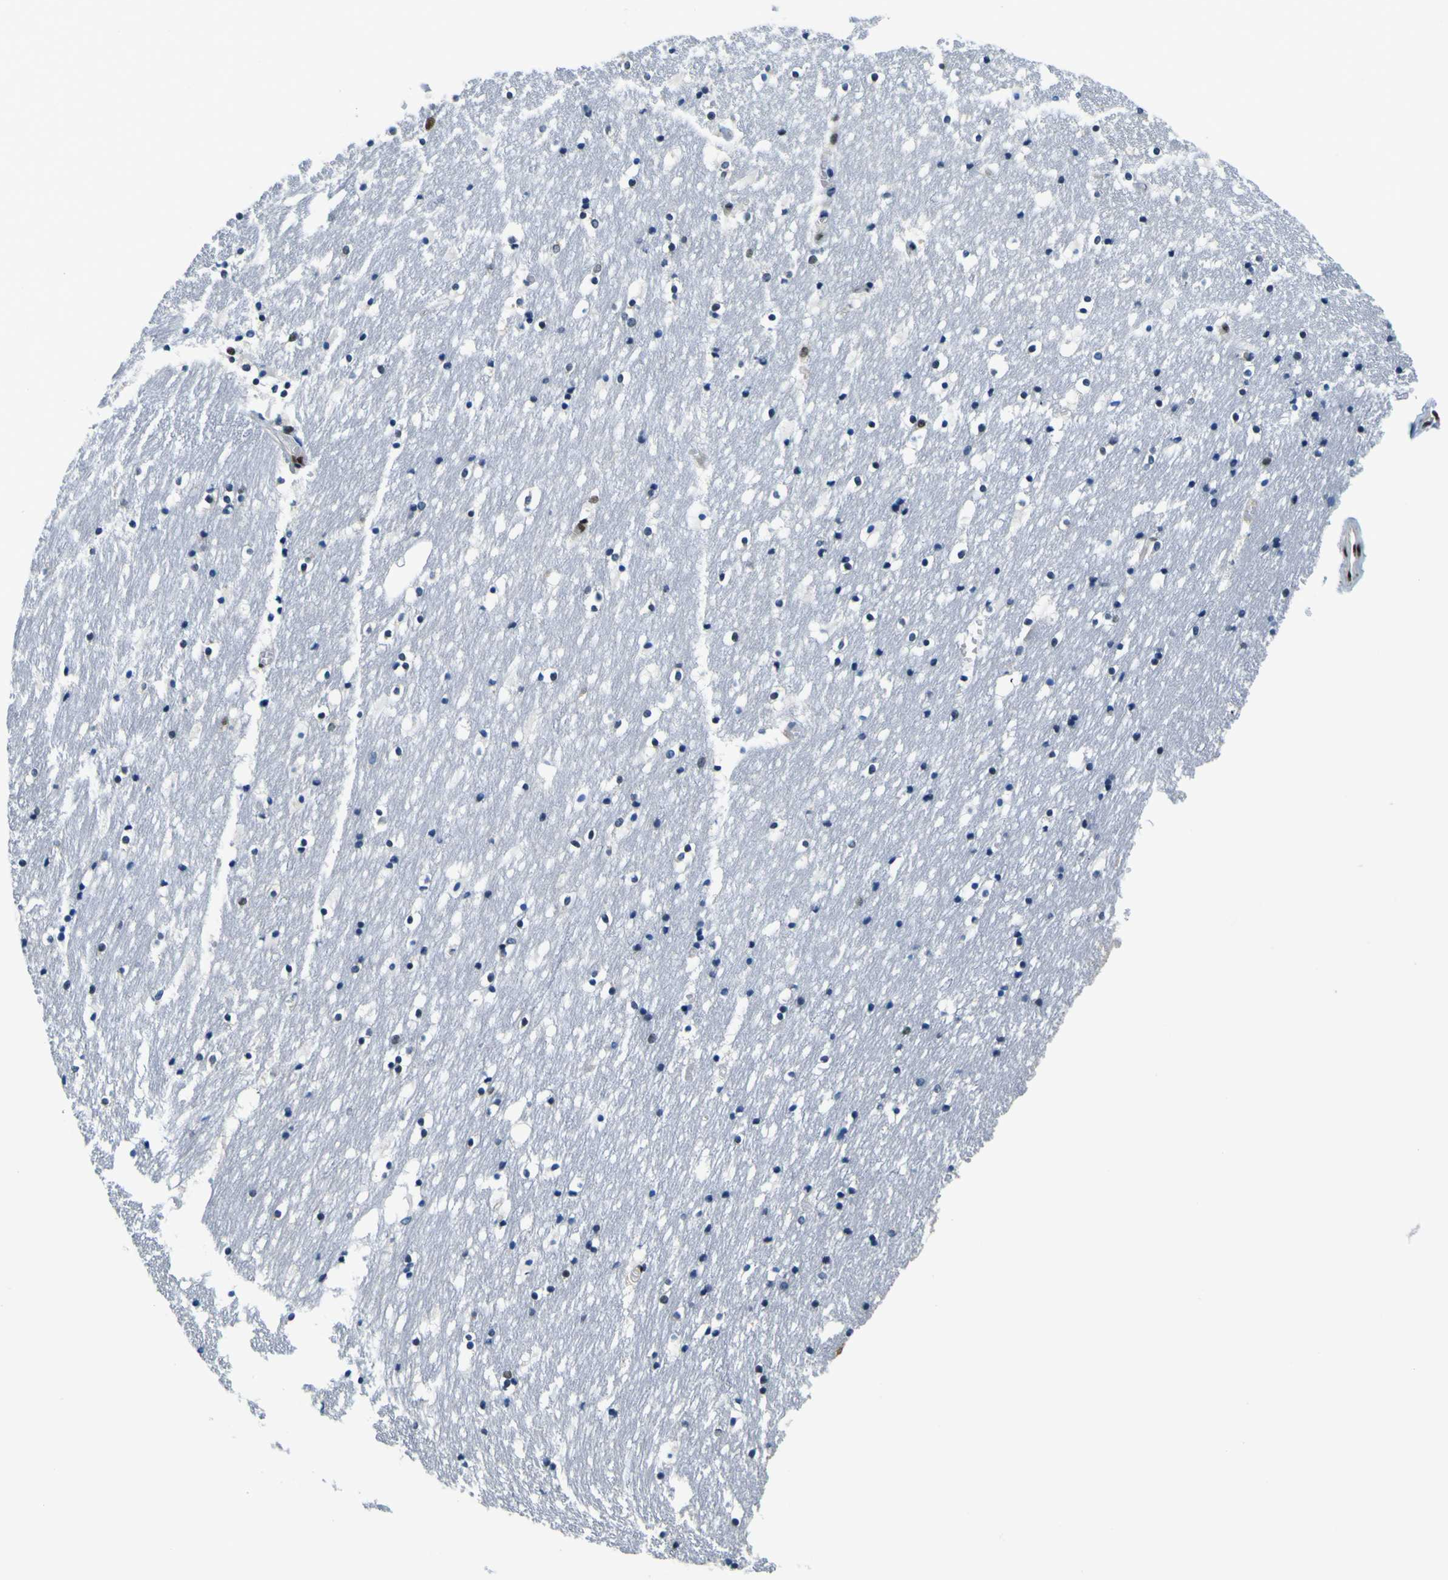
{"staining": {"intensity": "weak", "quantity": "<25%", "location": "nuclear"}, "tissue": "caudate", "cell_type": "Glial cells", "image_type": "normal", "snomed": [{"axis": "morphology", "description": "Normal tissue, NOS"}, {"axis": "topography", "description": "Lateral ventricle wall"}], "caption": "Image shows no protein expression in glial cells of benign caudate.", "gene": "SP1", "patient": {"sex": "male", "age": 45}}